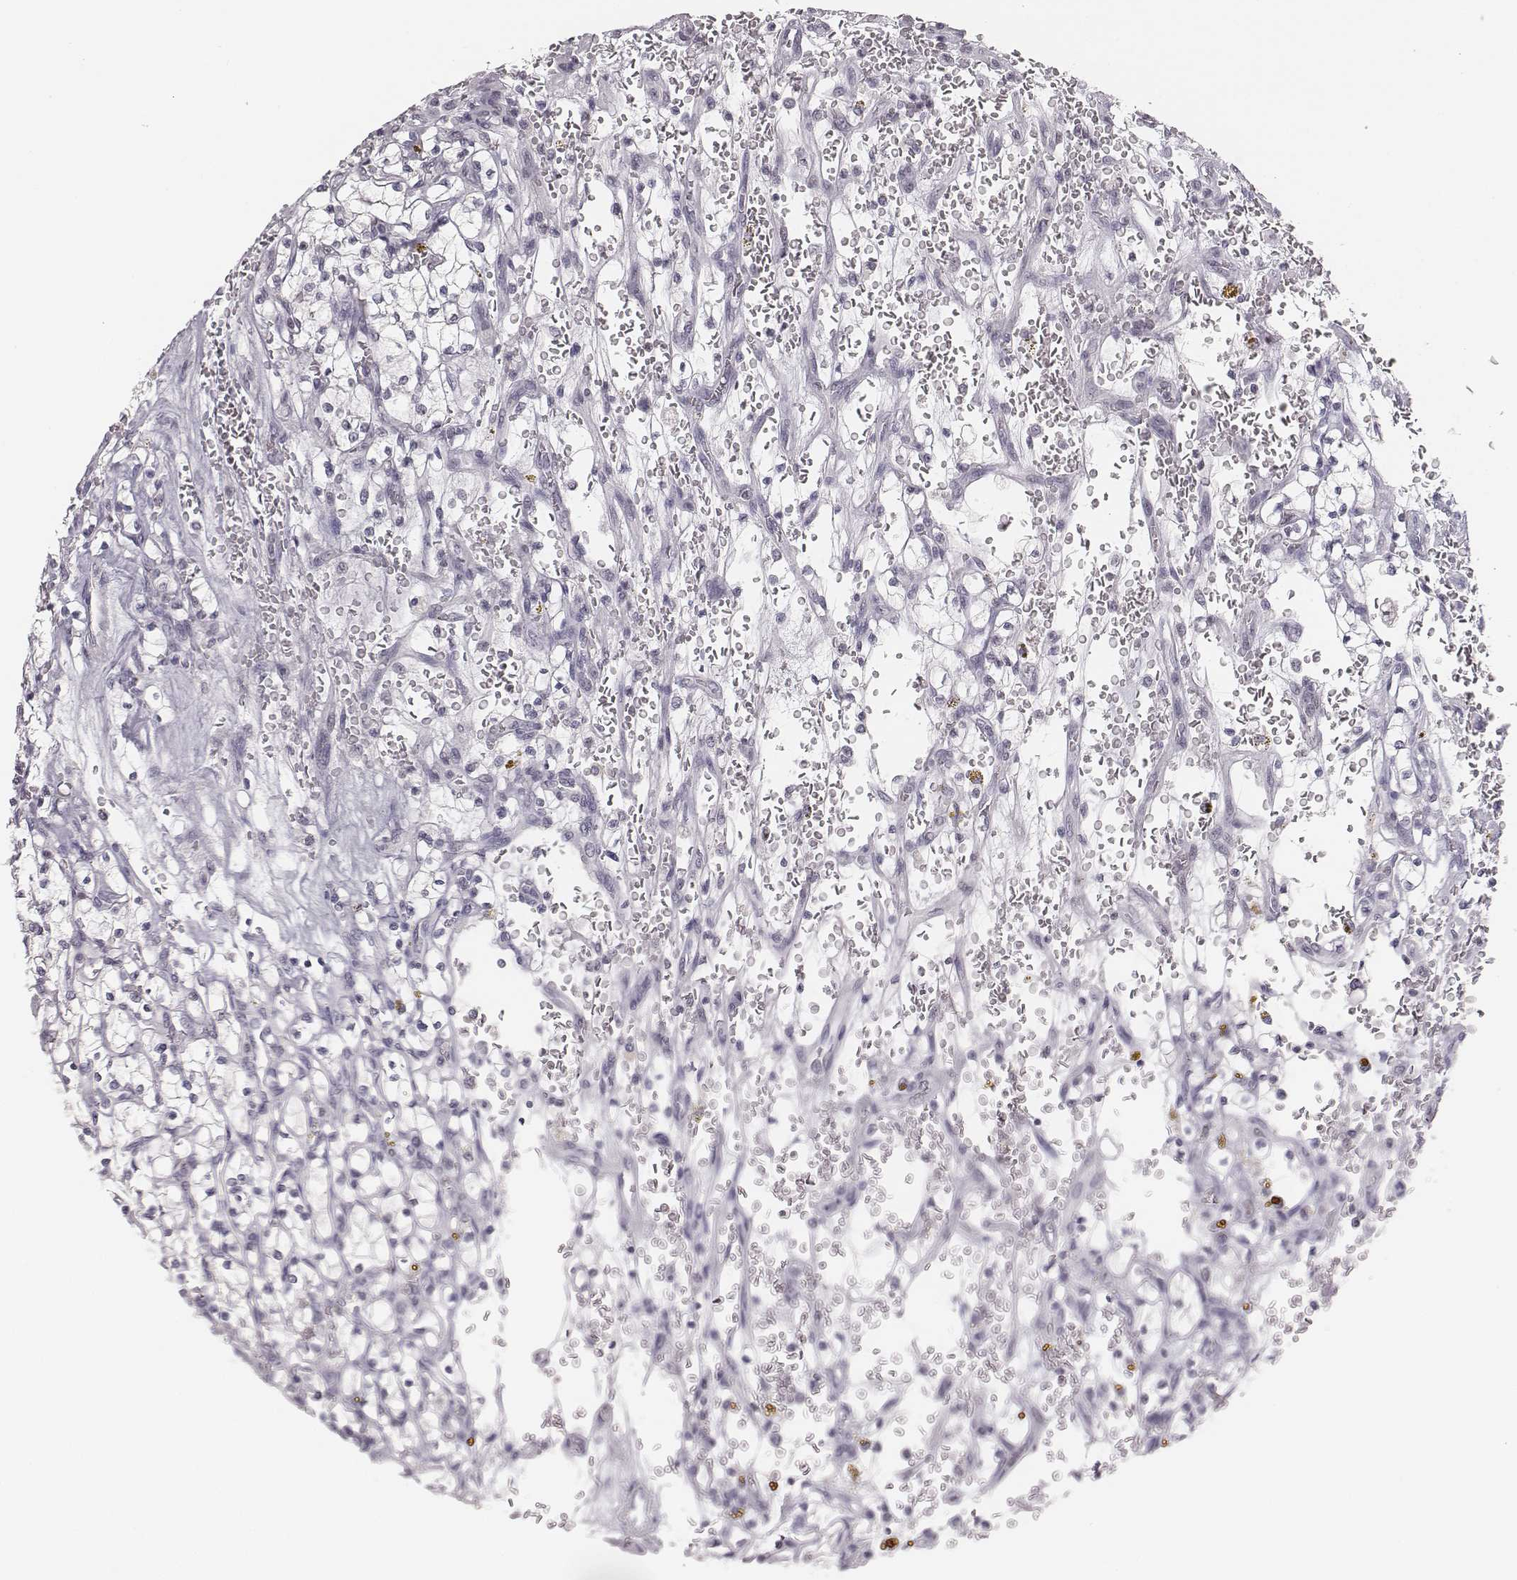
{"staining": {"intensity": "negative", "quantity": "none", "location": "none"}, "tissue": "renal cancer", "cell_type": "Tumor cells", "image_type": "cancer", "snomed": [{"axis": "morphology", "description": "Adenocarcinoma, NOS"}, {"axis": "topography", "description": "Kidney"}], "caption": "This is an IHC image of adenocarcinoma (renal). There is no staining in tumor cells.", "gene": "NIFK", "patient": {"sex": "female", "age": 64}}